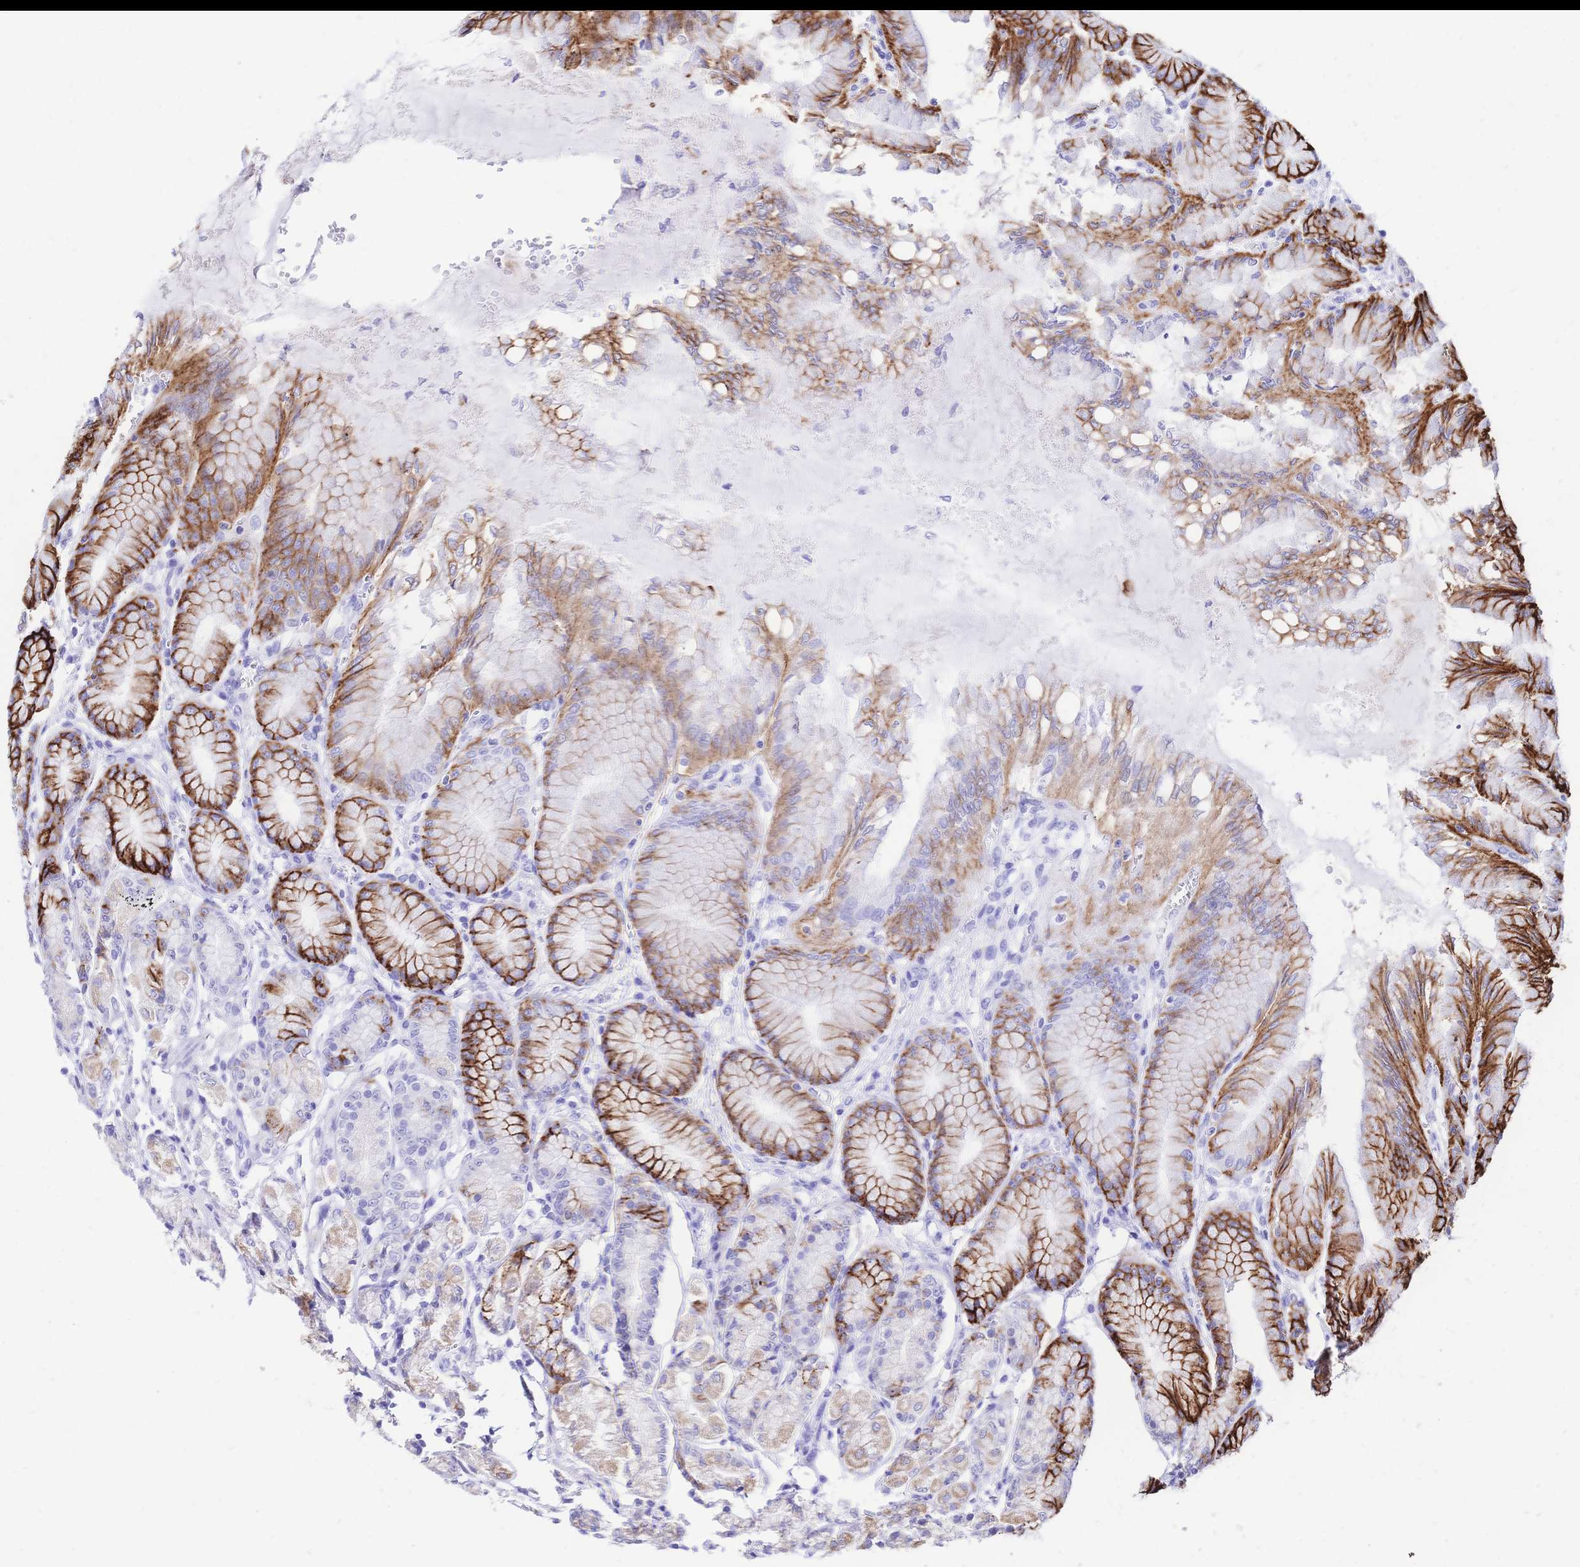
{"staining": {"intensity": "strong", "quantity": "25%-75%", "location": "cytoplasmic/membranous"}, "tissue": "stomach", "cell_type": "Glandular cells", "image_type": "normal", "snomed": [{"axis": "morphology", "description": "Normal tissue, NOS"}, {"axis": "topography", "description": "Stomach"}, {"axis": "topography", "description": "Stomach, lower"}], "caption": "DAB immunohistochemical staining of unremarkable stomach exhibits strong cytoplasmic/membranous protein staining in approximately 25%-75% of glandular cells. (Brightfield microscopy of DAB IHC at high magnification).", "gene": "CLEC18A", "patient": {"sex": "male", "age": 76}}